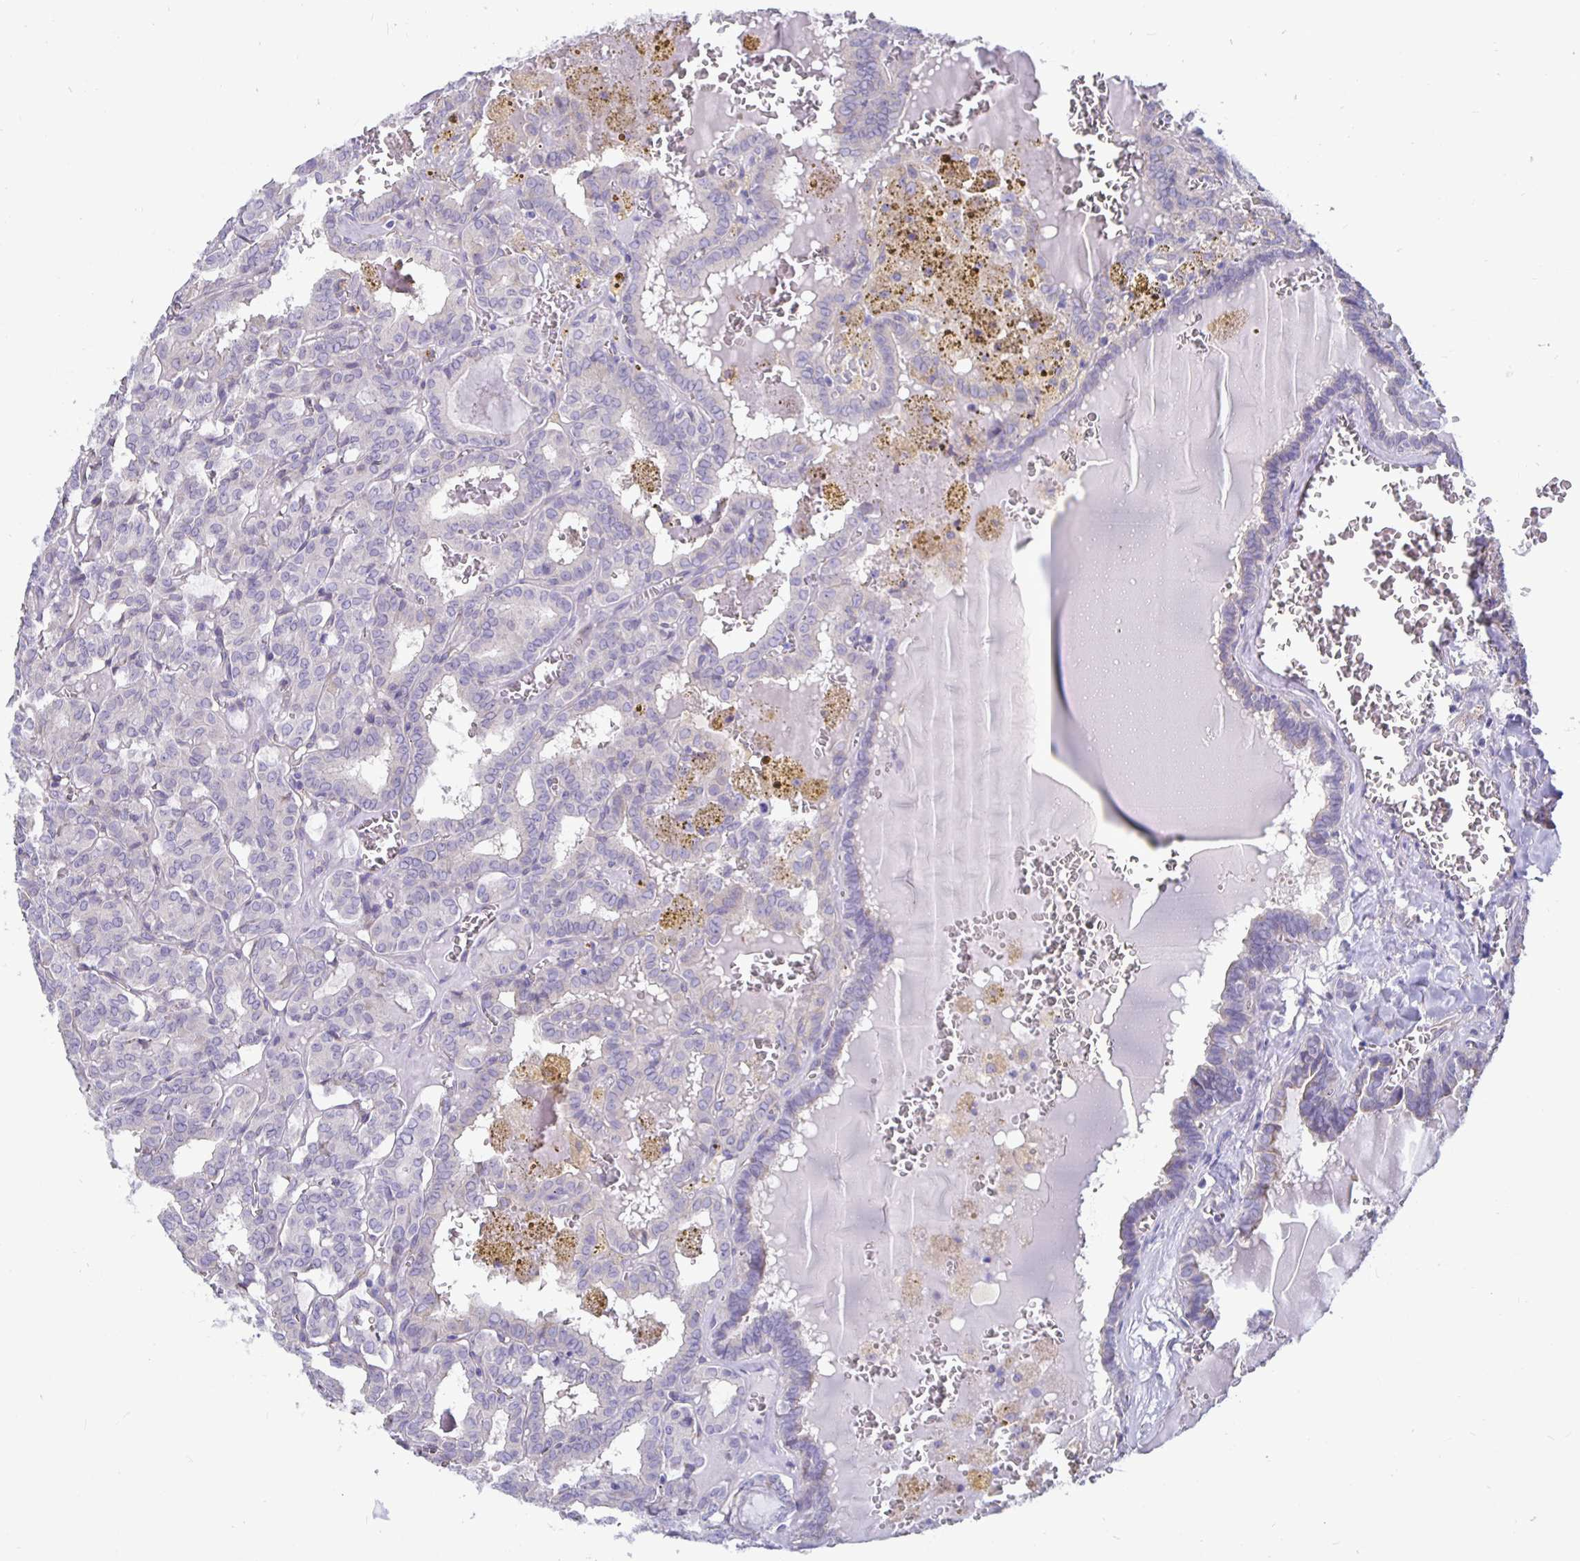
{"staining": {"intensity": "negative", "quantity": "none", "location": "none"}, "tissue": "thyroid cancer", "cell_type": "Tumor cells", "image_type": "cancer", "snomed": [{"axis": "morphology", "description": "Papillary adenocarcinoma, NOS"}, {"axis": "topography", "description": "Thyroid gland"}], "caption": "Tumor cells are negative for brown protein staining in thyroid papillary adenocarcinoma. Brightfield microscopy of immunohistochemistry stained with DAB (brown) and hematoxylin (blue), captured at high magnification.", "gene": "DNAI2", "patient": {"sex": "female", "age": 39}}